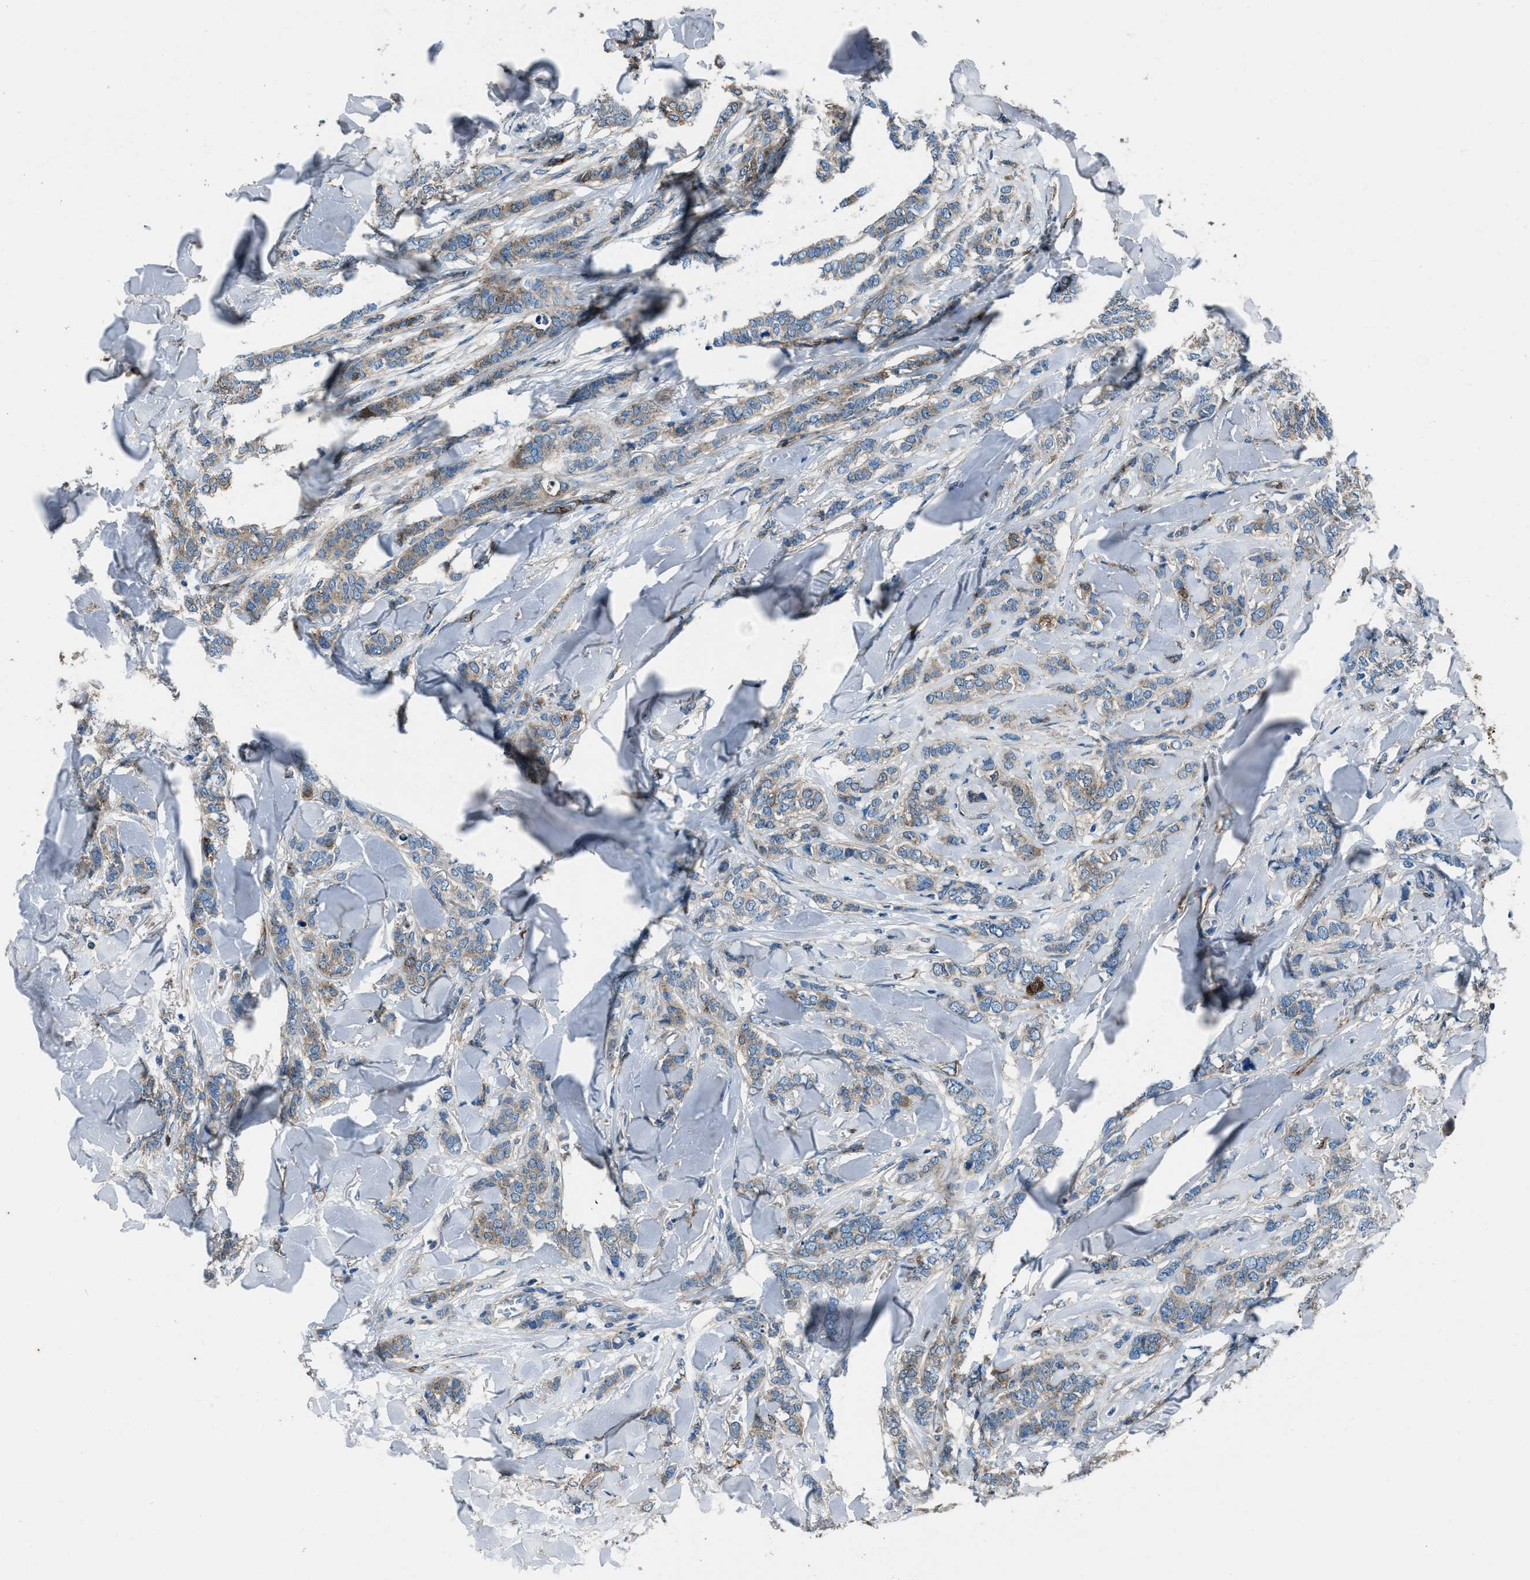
{"staining": {"intensity": "moderate", "quantity": "25%-75%", "location": "cytoplasmic/membranous"}, "tissue": "breast cancer", "cell_type": "Tumor cells", "image_type": "cancer", "snomed": [{"axis": "morphology", "description": "Lobular carcinoma"}, {"axis": "topography", "description": "Skin"}, {"axis": "topography", "description": "Breast"}], "caption": "Protein staining of lobular carcinoma (breast) tissue shows moderate cytoplasmic/membranous expression in approximately 25%-75% of tumor cells. (Brightfield microscopy of DAB IHC at high magnification).", "gene": "SVIL", "patient": {"sex": "female", "age": 46}}